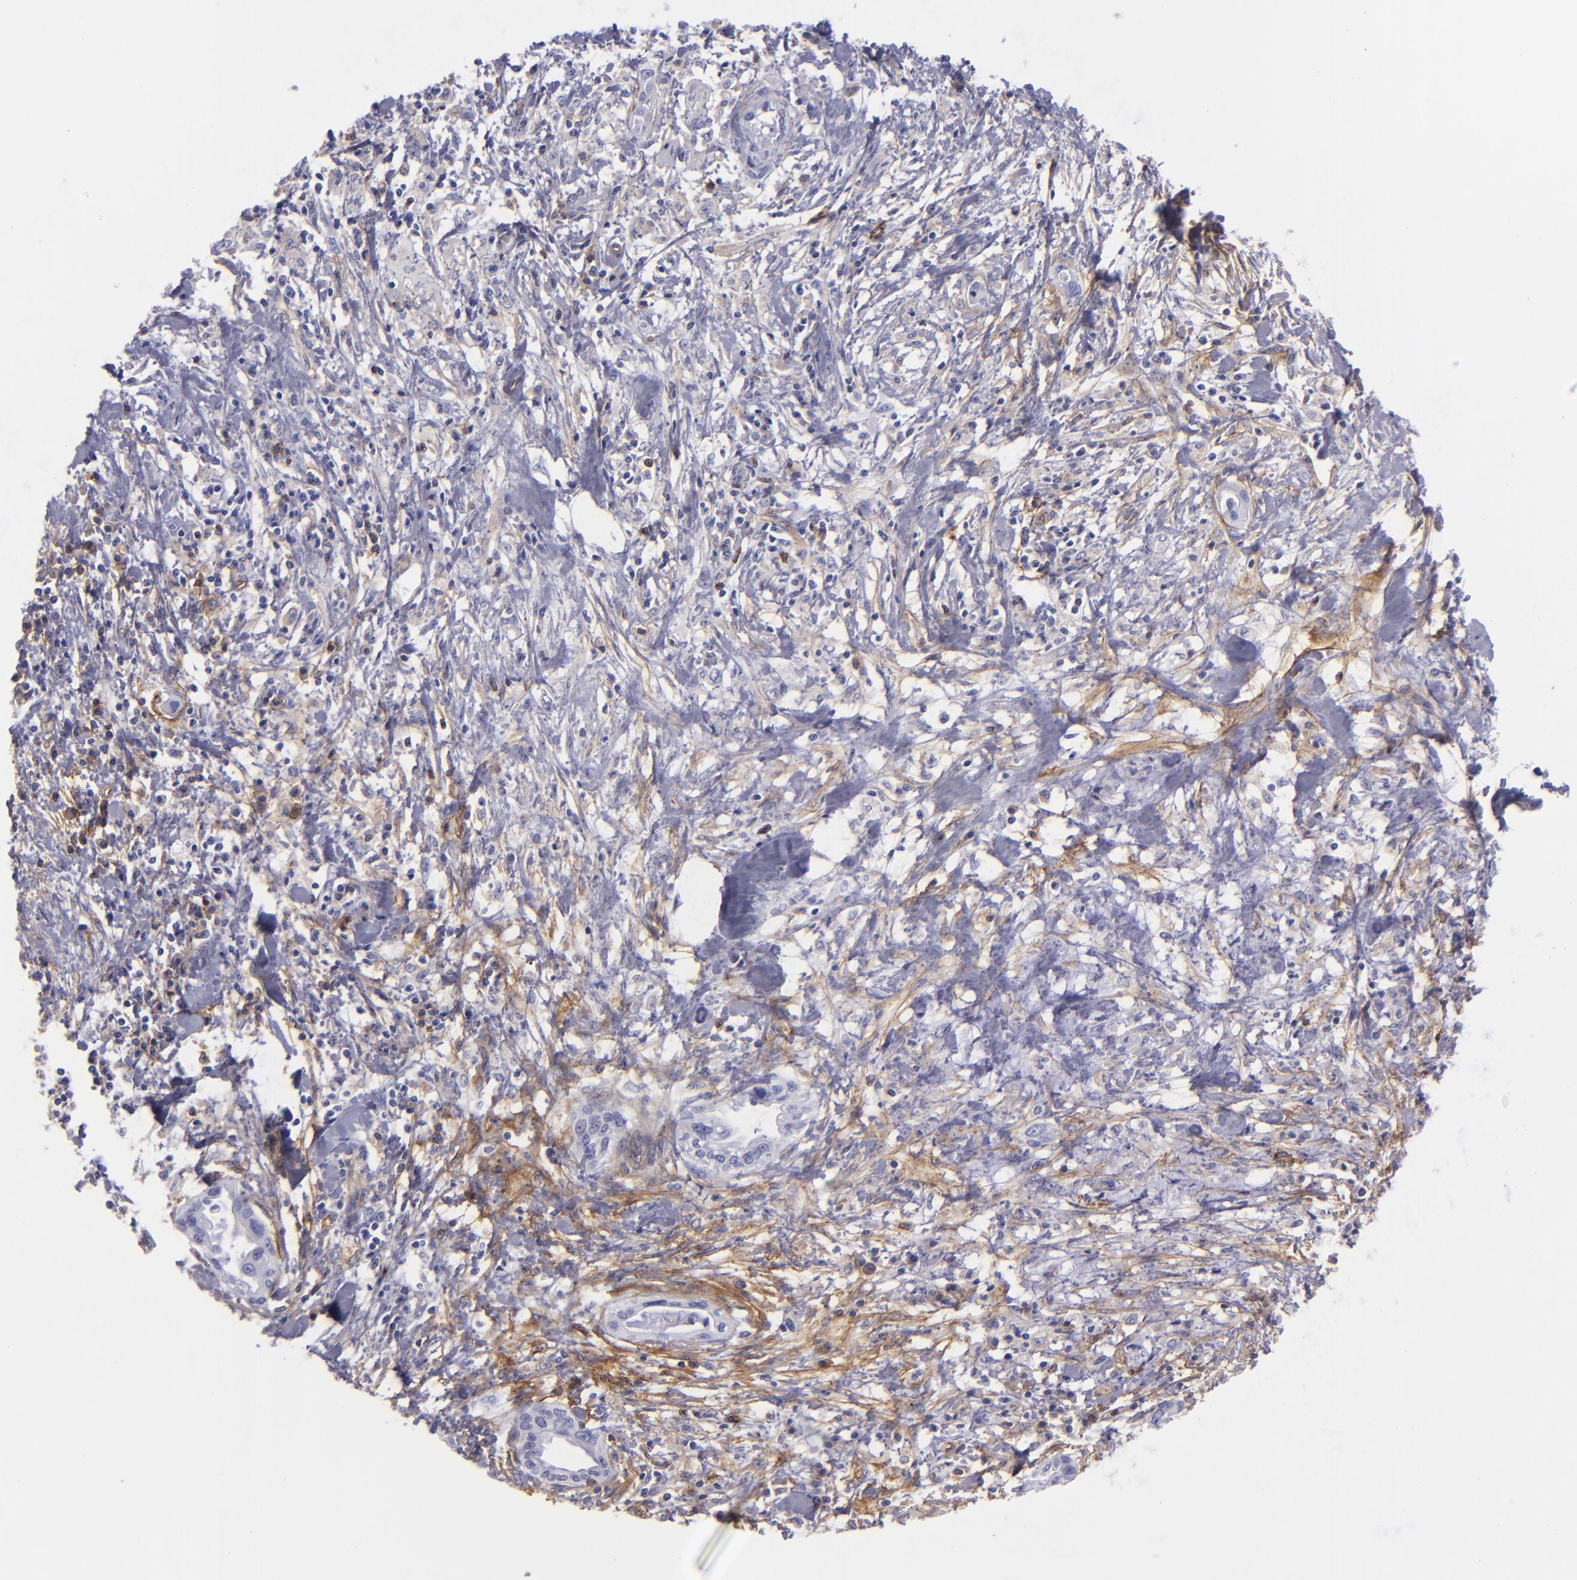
{"staining": {"intensity": "negative", "quantity": "none", "location": "none"}, "tissue": "pancreatic cancer", "cell_type": "Tumor cells", "image_type": "cancer", "snomed": [{"axis": "morphology", "description": "Adenocarcinoma, NOS"}, {"axis": "topography", "description": "Pancreas"}], "caption": "The micrograph demonstrates no staining of tumor cells in adenocarcinoma (pancreatic). The staining was performed using DAB (3,3'-diaminobenzidine) to visualize the protein expression in brown, while the nuclei were stained in blue with hematoxylin (Magnification: 20x).", "gene": "ENTPD1", "patient": {"sex": "female", "age": 64}}